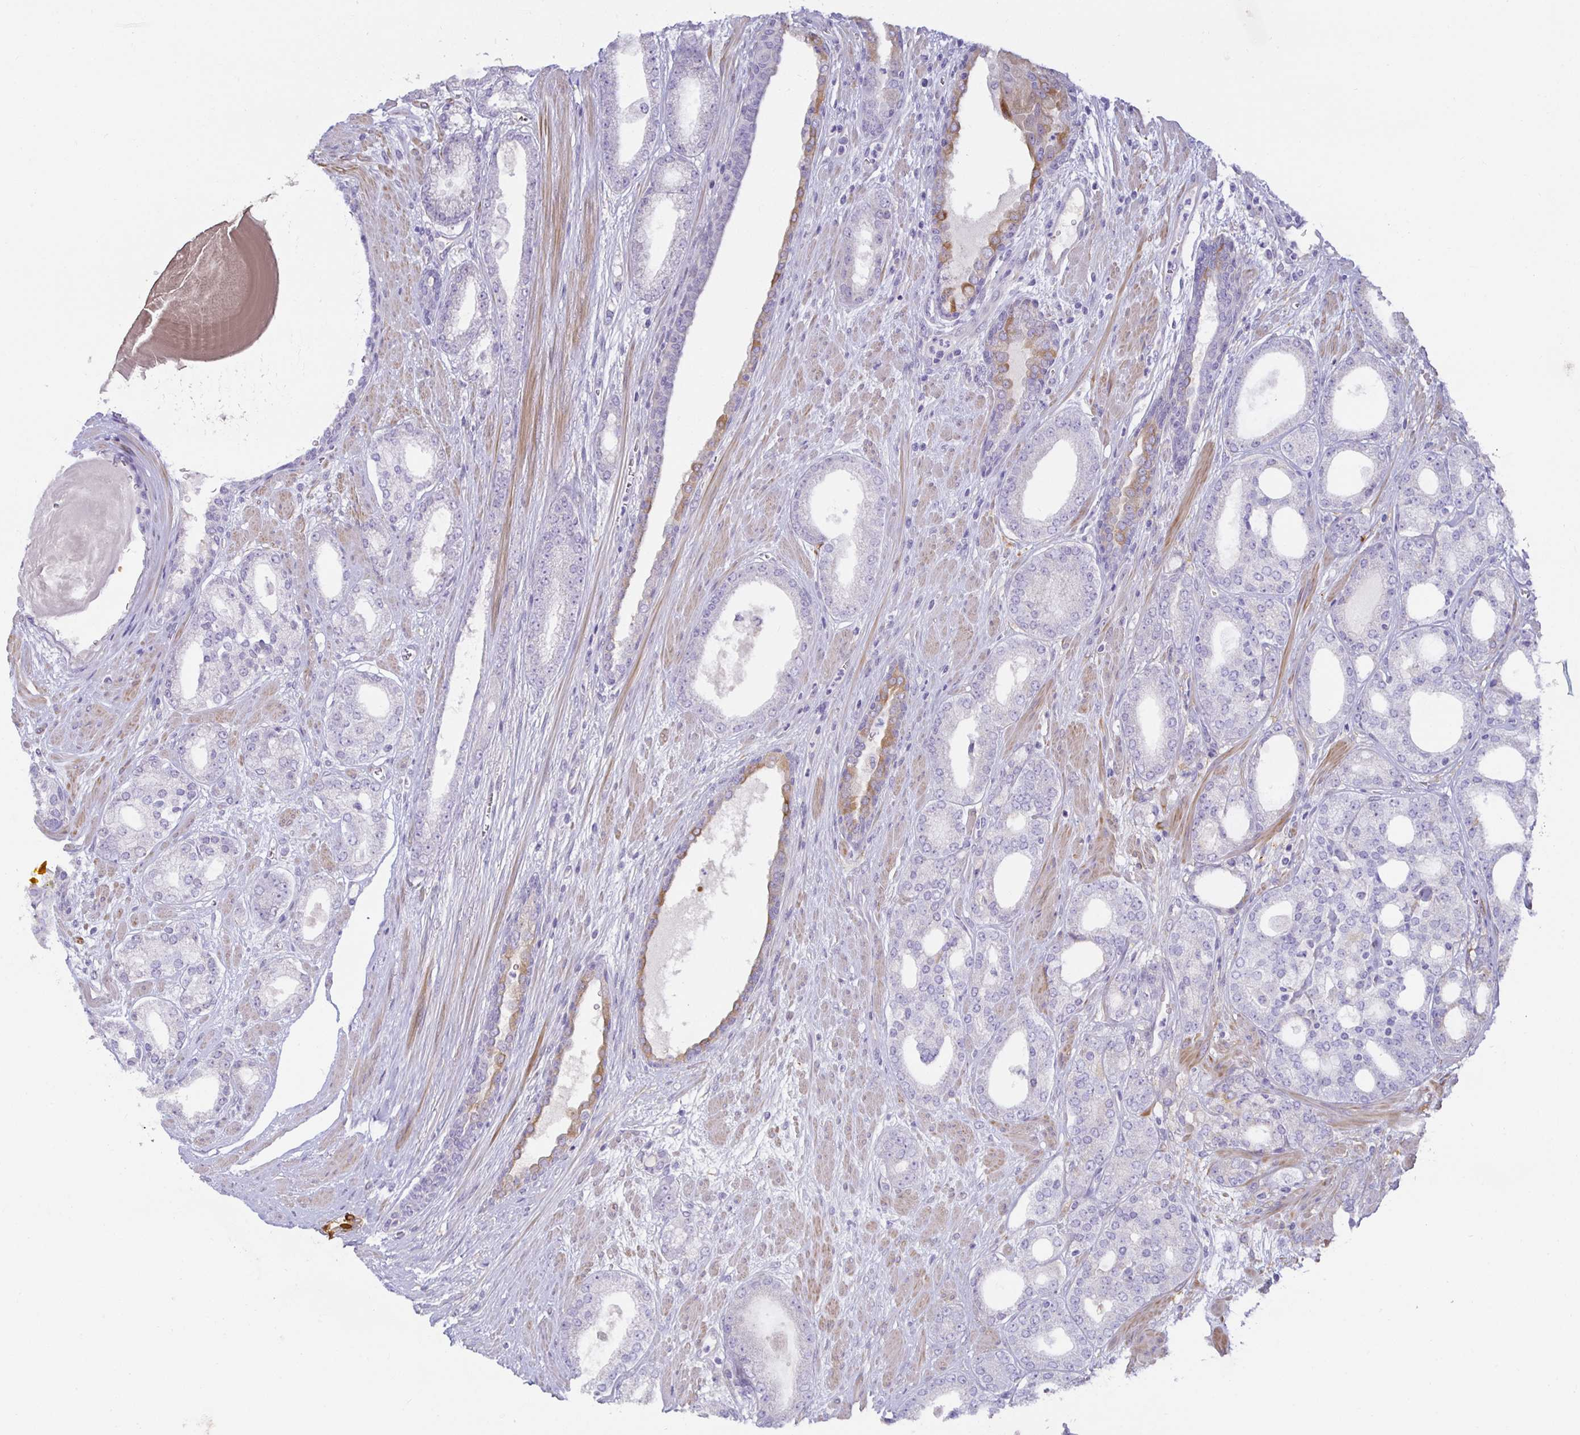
{"staining": {"intensity": "negative", "quantity": "none", "location": "none"}, "tissue": "prostate cancer", "cell_type": "Tumor cells", "image_type": "cancer", "snomed": [{"axis": "morphology", "description": "Adenocarcinoma, High grade"}, {"axis": "topography", "description": "Prostate"}], "caption": "High-grade adenocarcinoma (prostate) was stained to show a protein in brown. There is no significant positivity in tumor cells.", "gene": "SPAG4", "patient": {"sex": "male", "age": 64}}